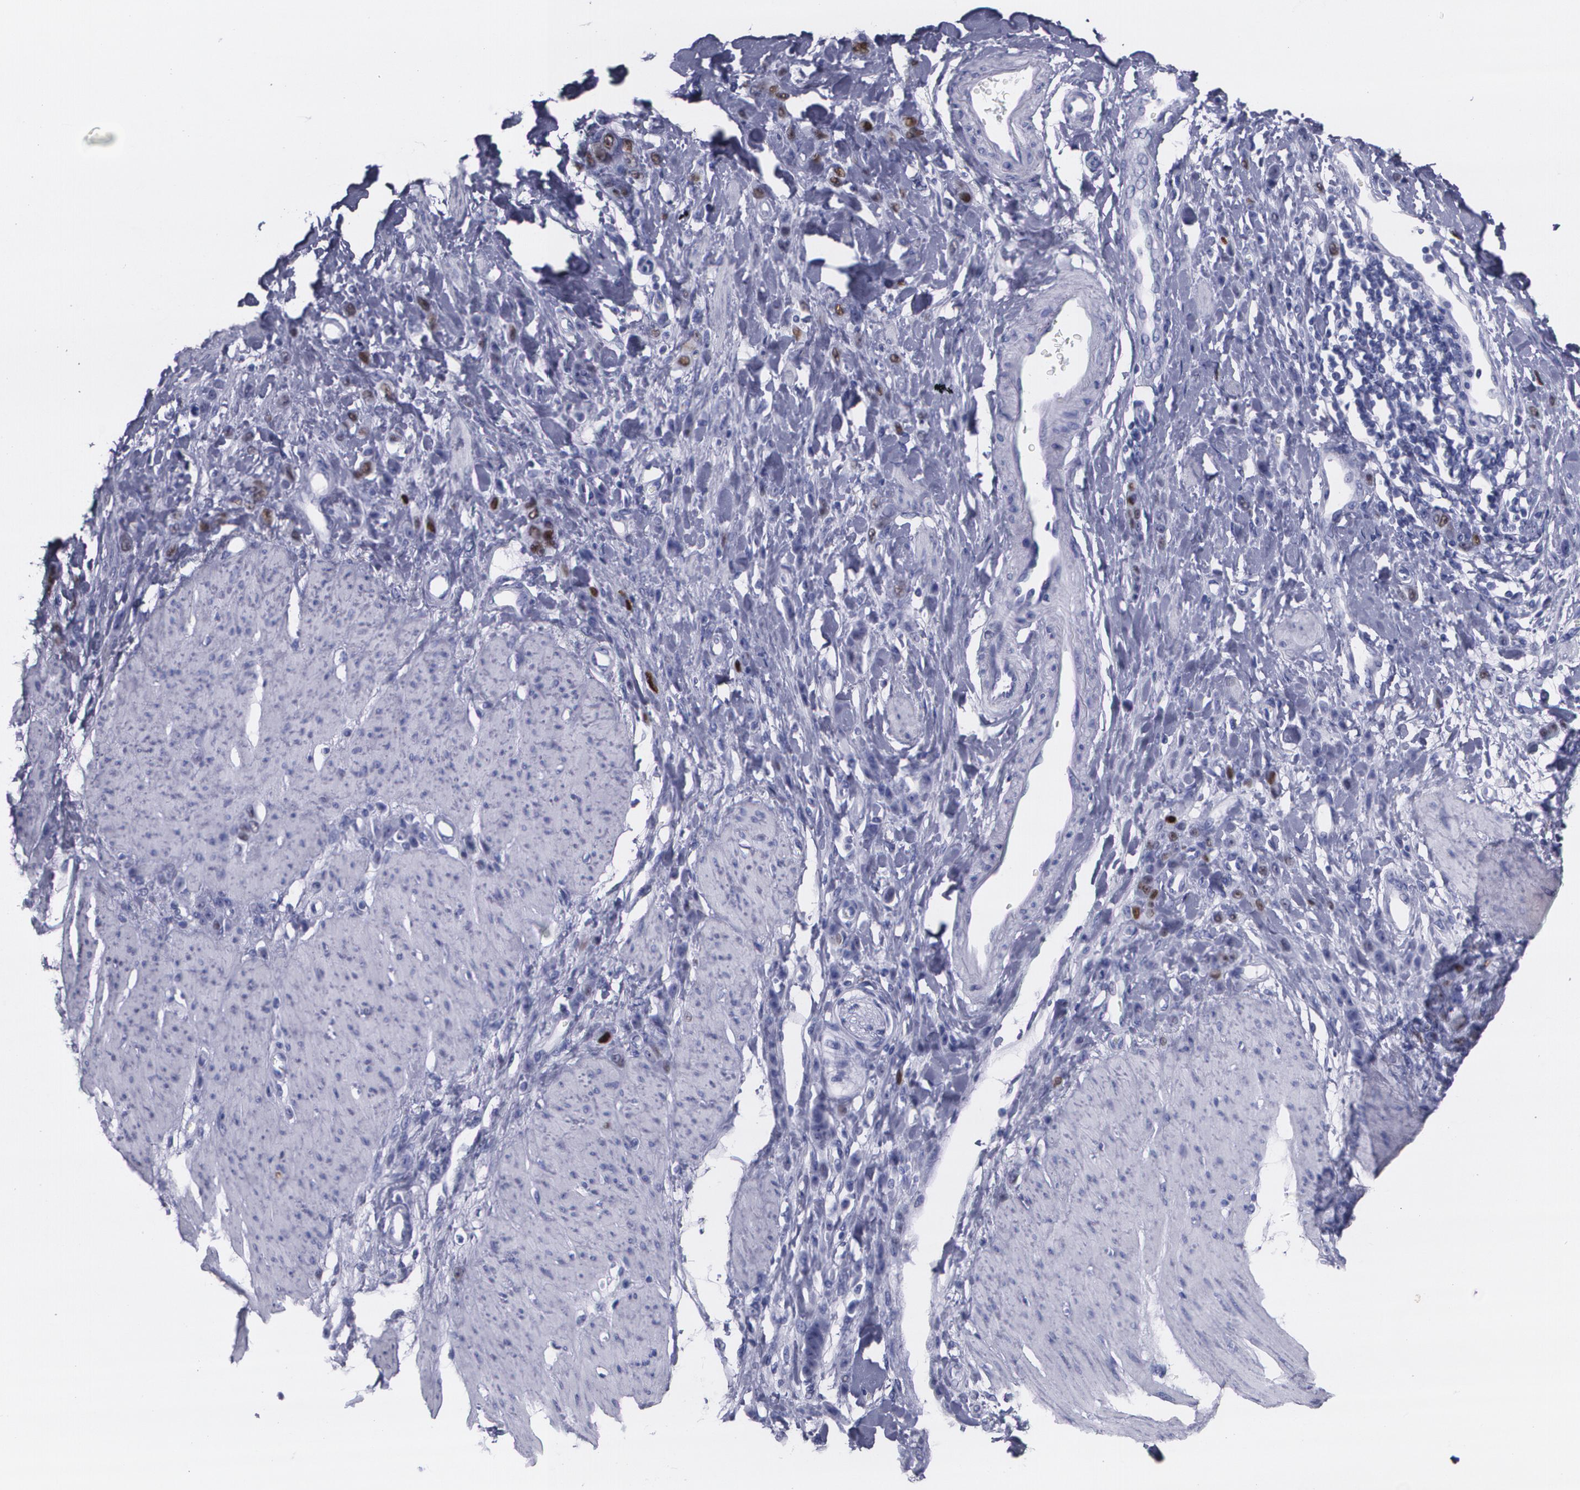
{"staining": {"intensity": "strong", "quantity": ">75%", "location": "nuclear"}, "tissue": "stomach cancer", "cell_type": "Tumor cells", "image_type": "cancer", "snomed": [{"axis": "morphology", "description": "Normal tissue, NOS"}, {"axis": "morphology", "description": "Adenocarcinoma, NOS"}, {"axis": "topography", "description": "Stomach"}], "caption": "A photomicrograph of stomach cancer (adenocarcinoma) stained for a protein reveals strong nuclear brown staining in tumor cells.", "gene": "TP53", "patient": {"sex": "male", "age": 82}}